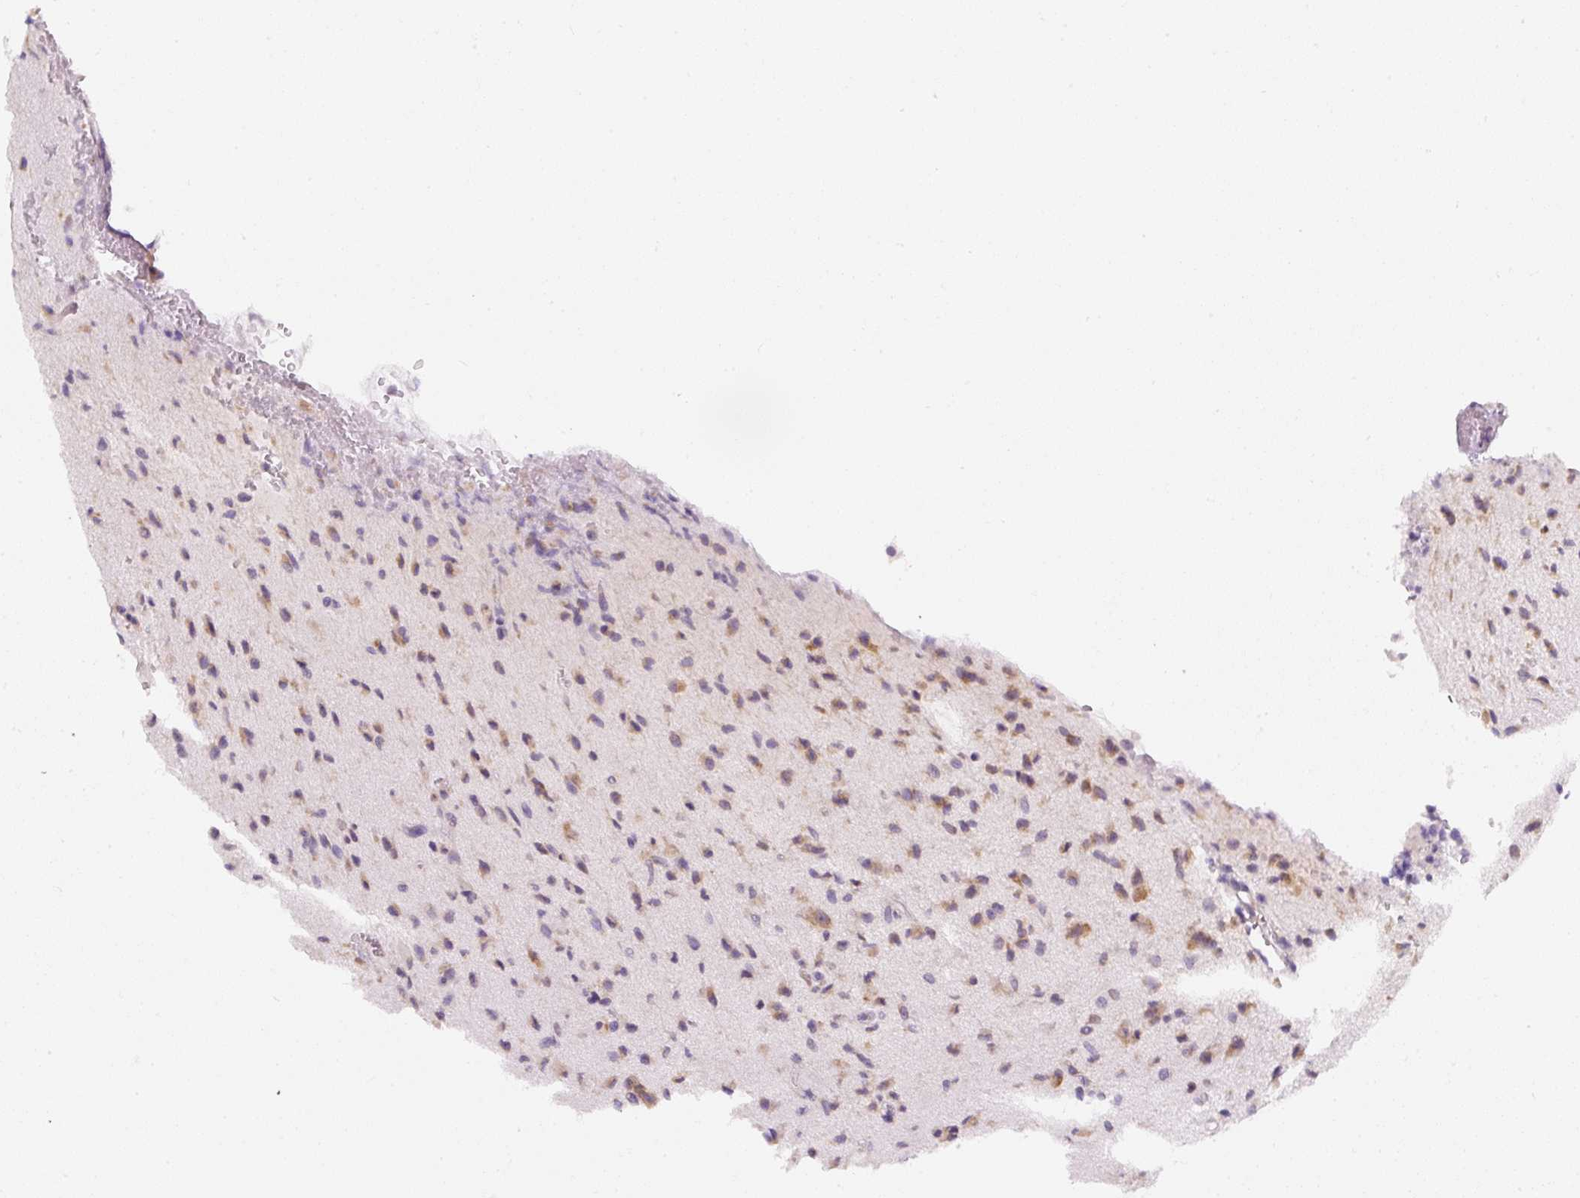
{"staining": {"intensity": "moderate", "quantity": "<25%", "location": "cytoplasmic/membranous"}, "tissue": "glioma", "cell_type": "Tumor cells", "image_type": "cancer", "snomed": [{"axis": "morphology", "description": "Glioma, malignant, High grade"}, {"axis": "topography", "description": "Brain"}], "caption": "Moderate cytoplasmic/membranous protein expression is identified in about <25% of tumor cells in glioma. (DAB (3,3'-diaminobenzidine) = brown stain, brightfield microscopy at high magnification).", "gene": "DDOST", "patient": {"sex": "male", "age": 36}}